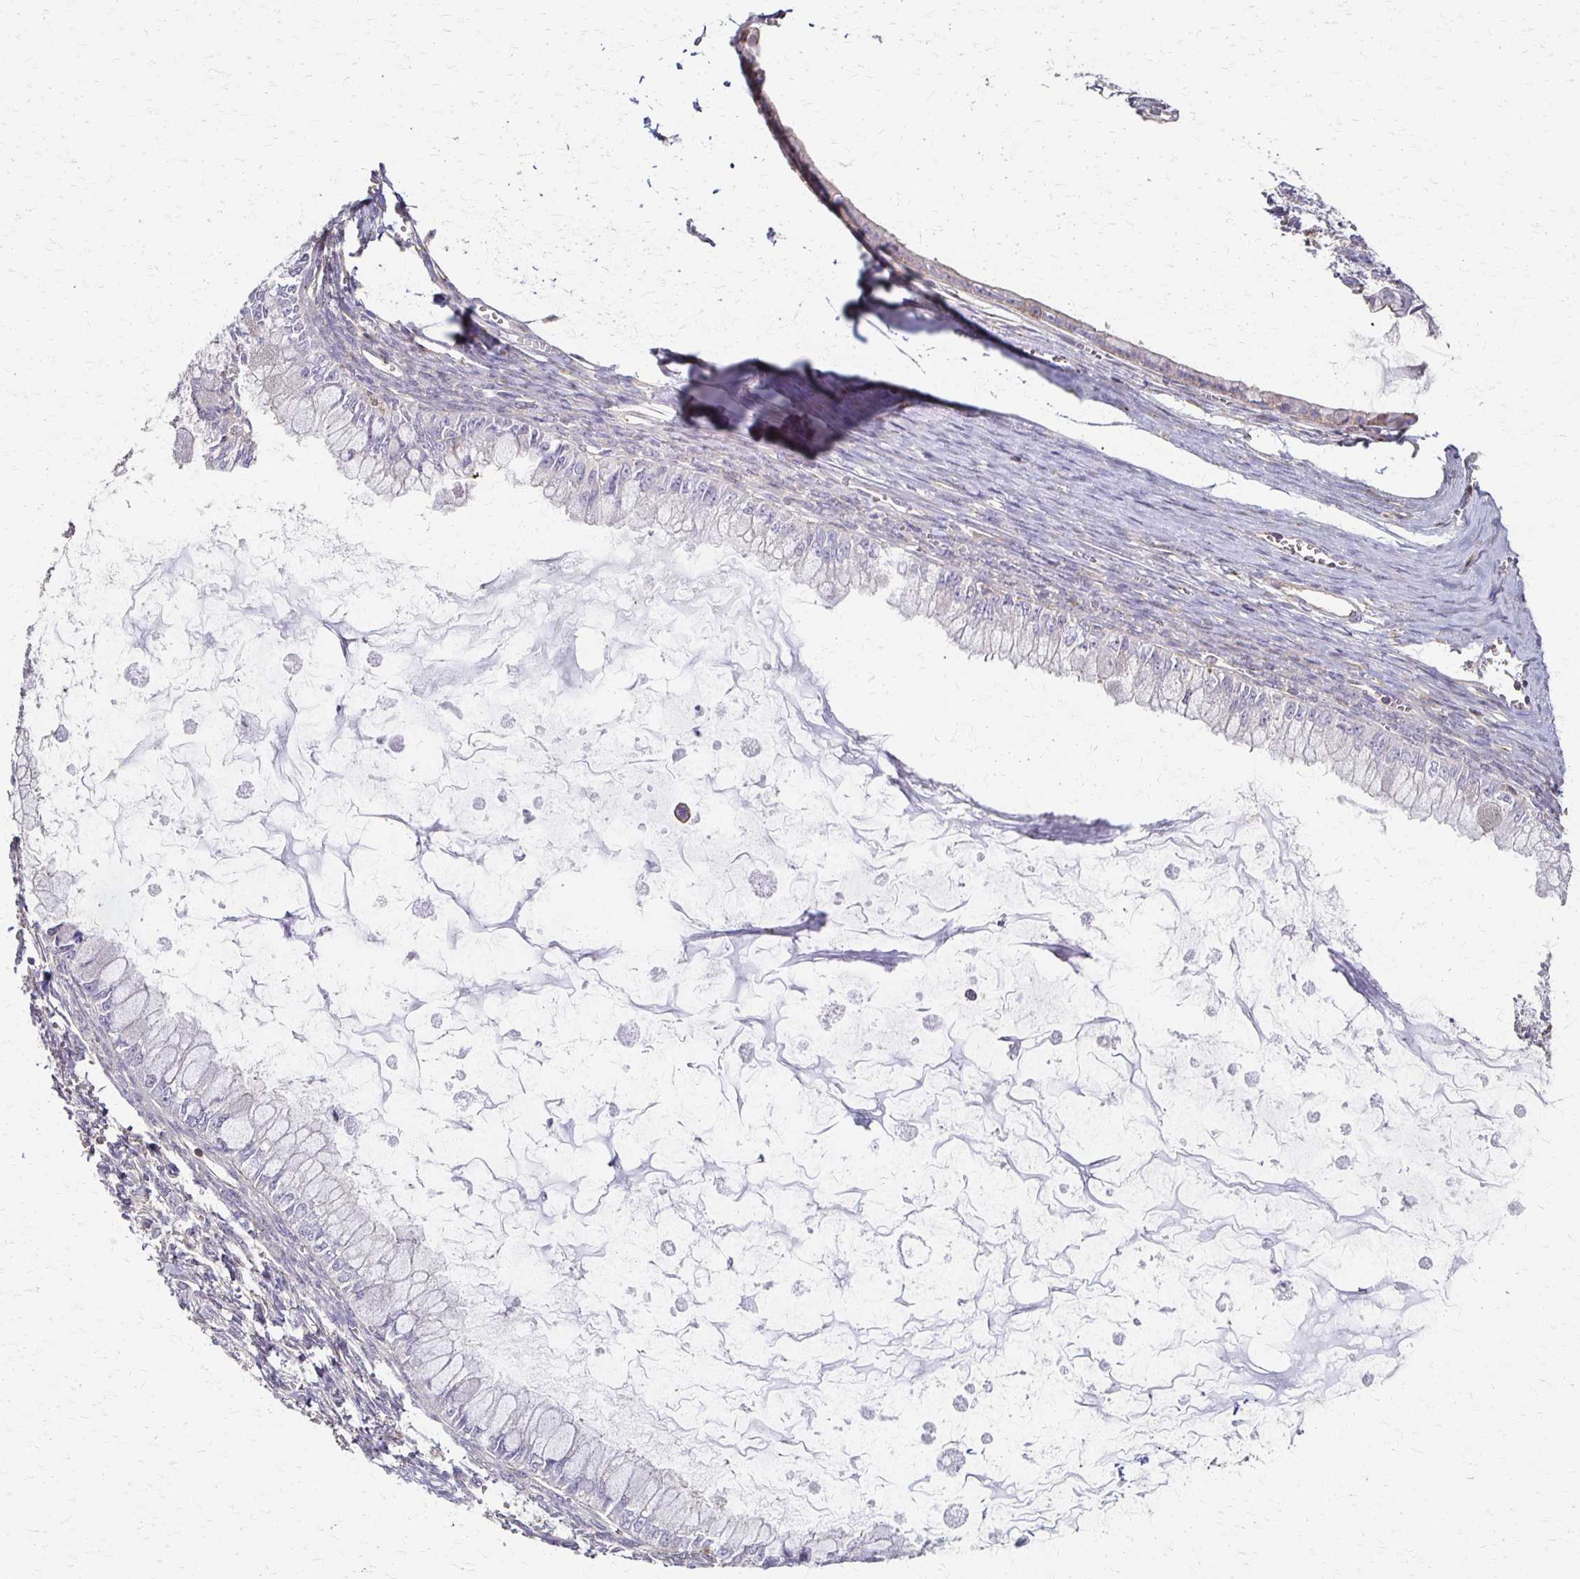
{"staining": {"intensity": "negative", "quantity": "none", "location": "none"}, "tissue": "ovarian cancer", "cell_type": "Tumor cells", "image_type": "cancer", "snomed": [{"axis": "morphology", "description": "Cystadenocarcinoma, mucinous, NOS"}, {"axis": "topography", "description": "Ovary"}], "caption": "Immunohistochemical staining of human ovarian mucinous cystadenocarcinoma shows no significant expression in tumor cells.", "gene": "C1QTNF7", "patient": {"sex": "female", "age": 34}}